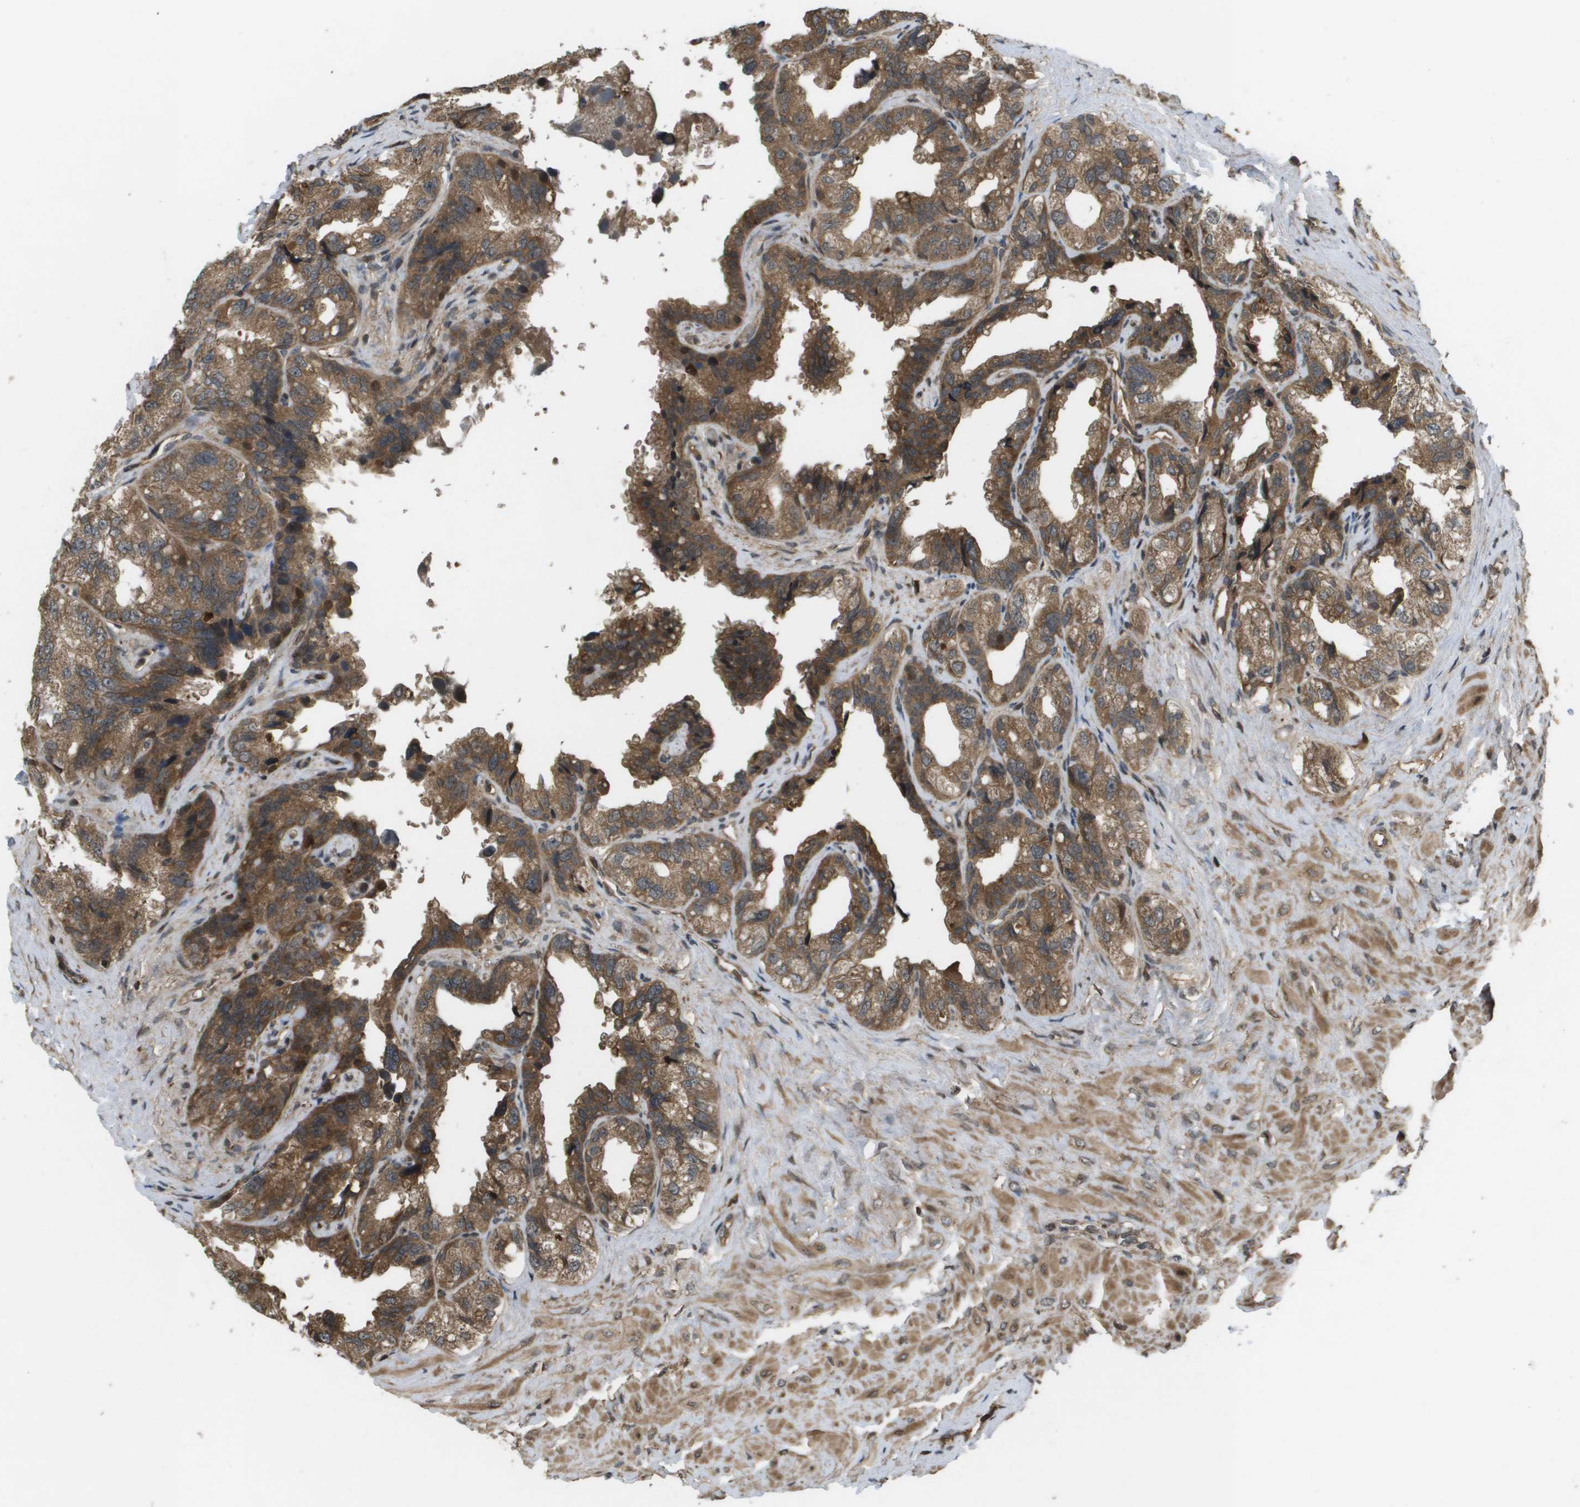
{"staining": {"intensity": "moderate", "quantity": ">75%", "location": "cytoplasmic/membranous"}, "tissue": "seminal vesicle", "cell_type": "Glandular cells", "image_type": "normal", "snomed": [{"axis": "morphology", "description": "Normal tissue, NOS"}, {"axis": "topography", "description": "Seminal veicle"}], "caption": "Immunohistochemical staining of unremarkable seminal vesicle displays moderate cytoplasmic/membranous protein staining in approximately >75% of glandular cells. (DAB IHC with brightfield microscopy, high magnification).", "gene": "KIF11", "patient": {"sex": "male", "age": 68}}